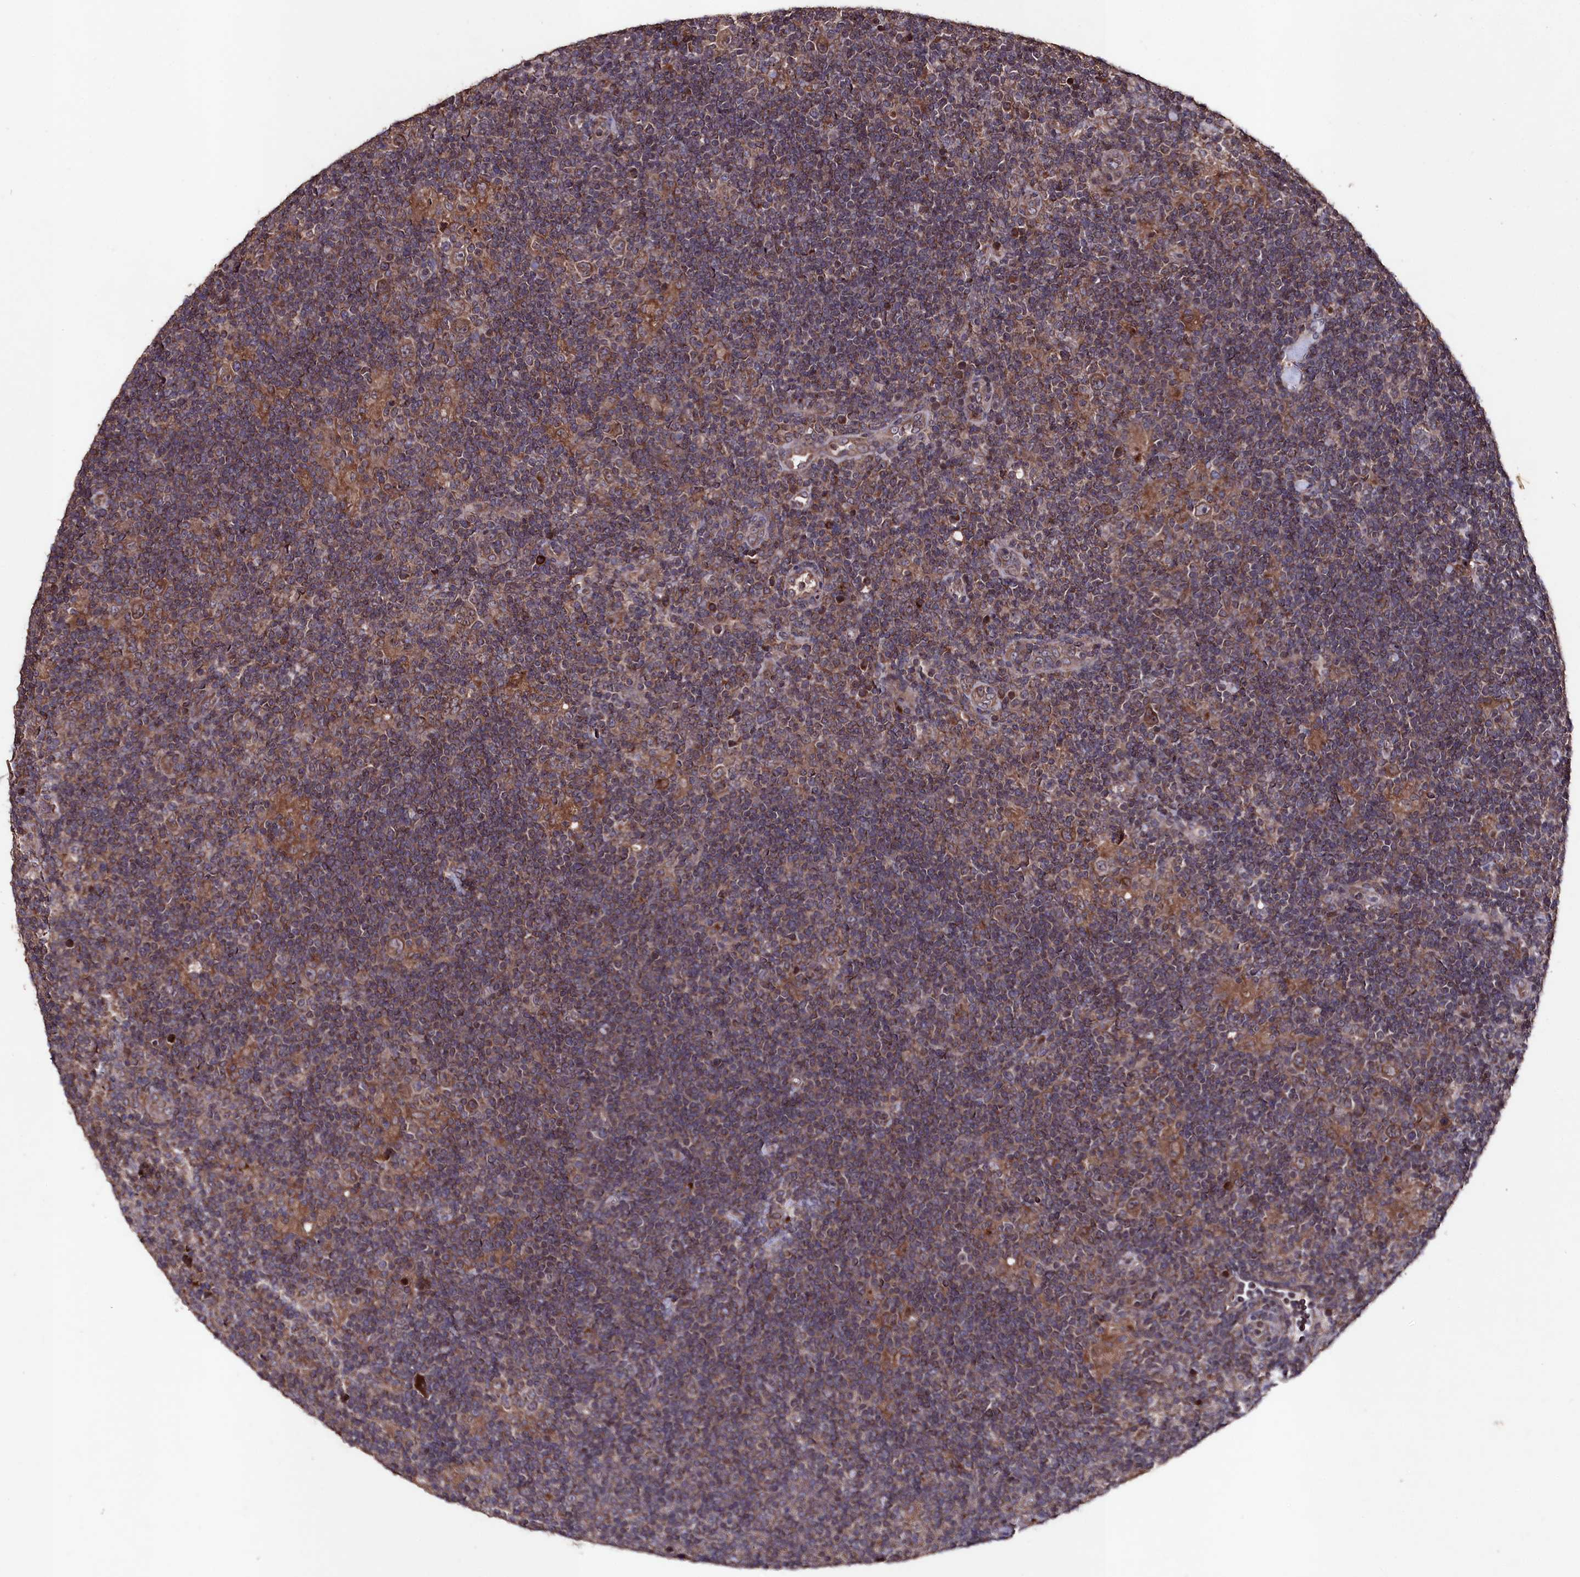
{"staining": {"intensity": "moderate", "quantity": ">75%", "location": "cytoplasmic/membranous"}, "tissue": "lymphoma", "cell_type": "Tumor cells", "image_type": "cancer", "snomed": [{"axis": "morphology", "description": "Hodgkin's disease, NOS"}, {"axis": "topography", "description": "Lymph node"}], "caption": "DAB (3,3'-diaminobenzidine) immunohistochemical staining of human lymphoma shows moderate cytoplasmic/membranous protein staining in approximately >75% of tumor cells. Immunohistochemistry (ihc) stains the protein of interest in brown and the nuclei are stained blue.", "gene": "MYO1H", "patient": {"sex": "female", "age": 57}}